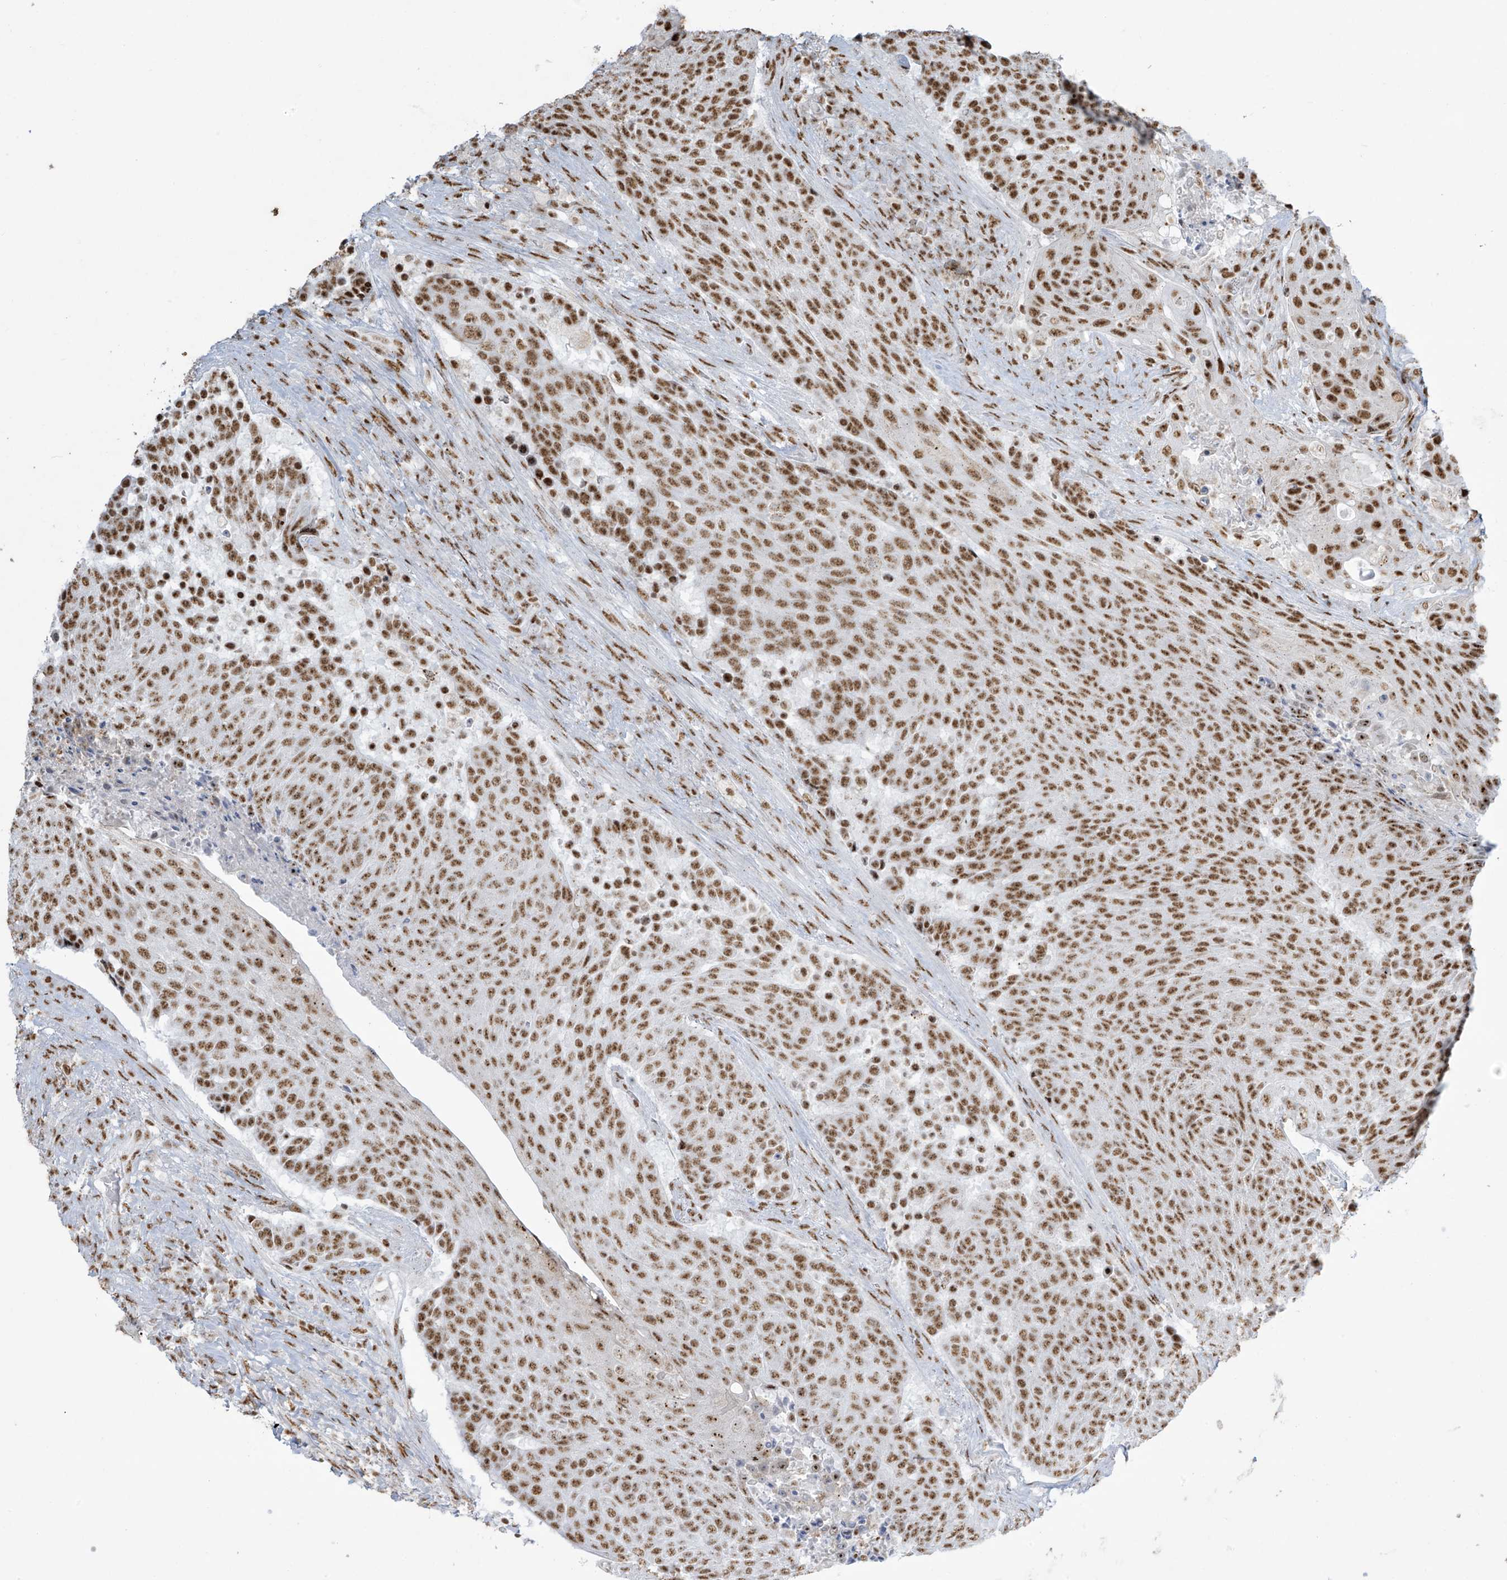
{"staining": {"intensity": "moderate", "quantity": ">75%", "location": "nuclear"}, "tissue": "urothelial cancer", "cell_type": "Tumor cells", "image_type": "cancer", "snomed": [{"axis": "morphology", "description": "Urothelial carcinoma, High grade"}, {"axis": "topography", "description": "Urinary bladder"}], "caption": "Urothelial cancer stained with a protein marker displays moderate staining in tumor cells.", "gene": "MS4A6A", "patient": {"sex": "female", "age": 63}}